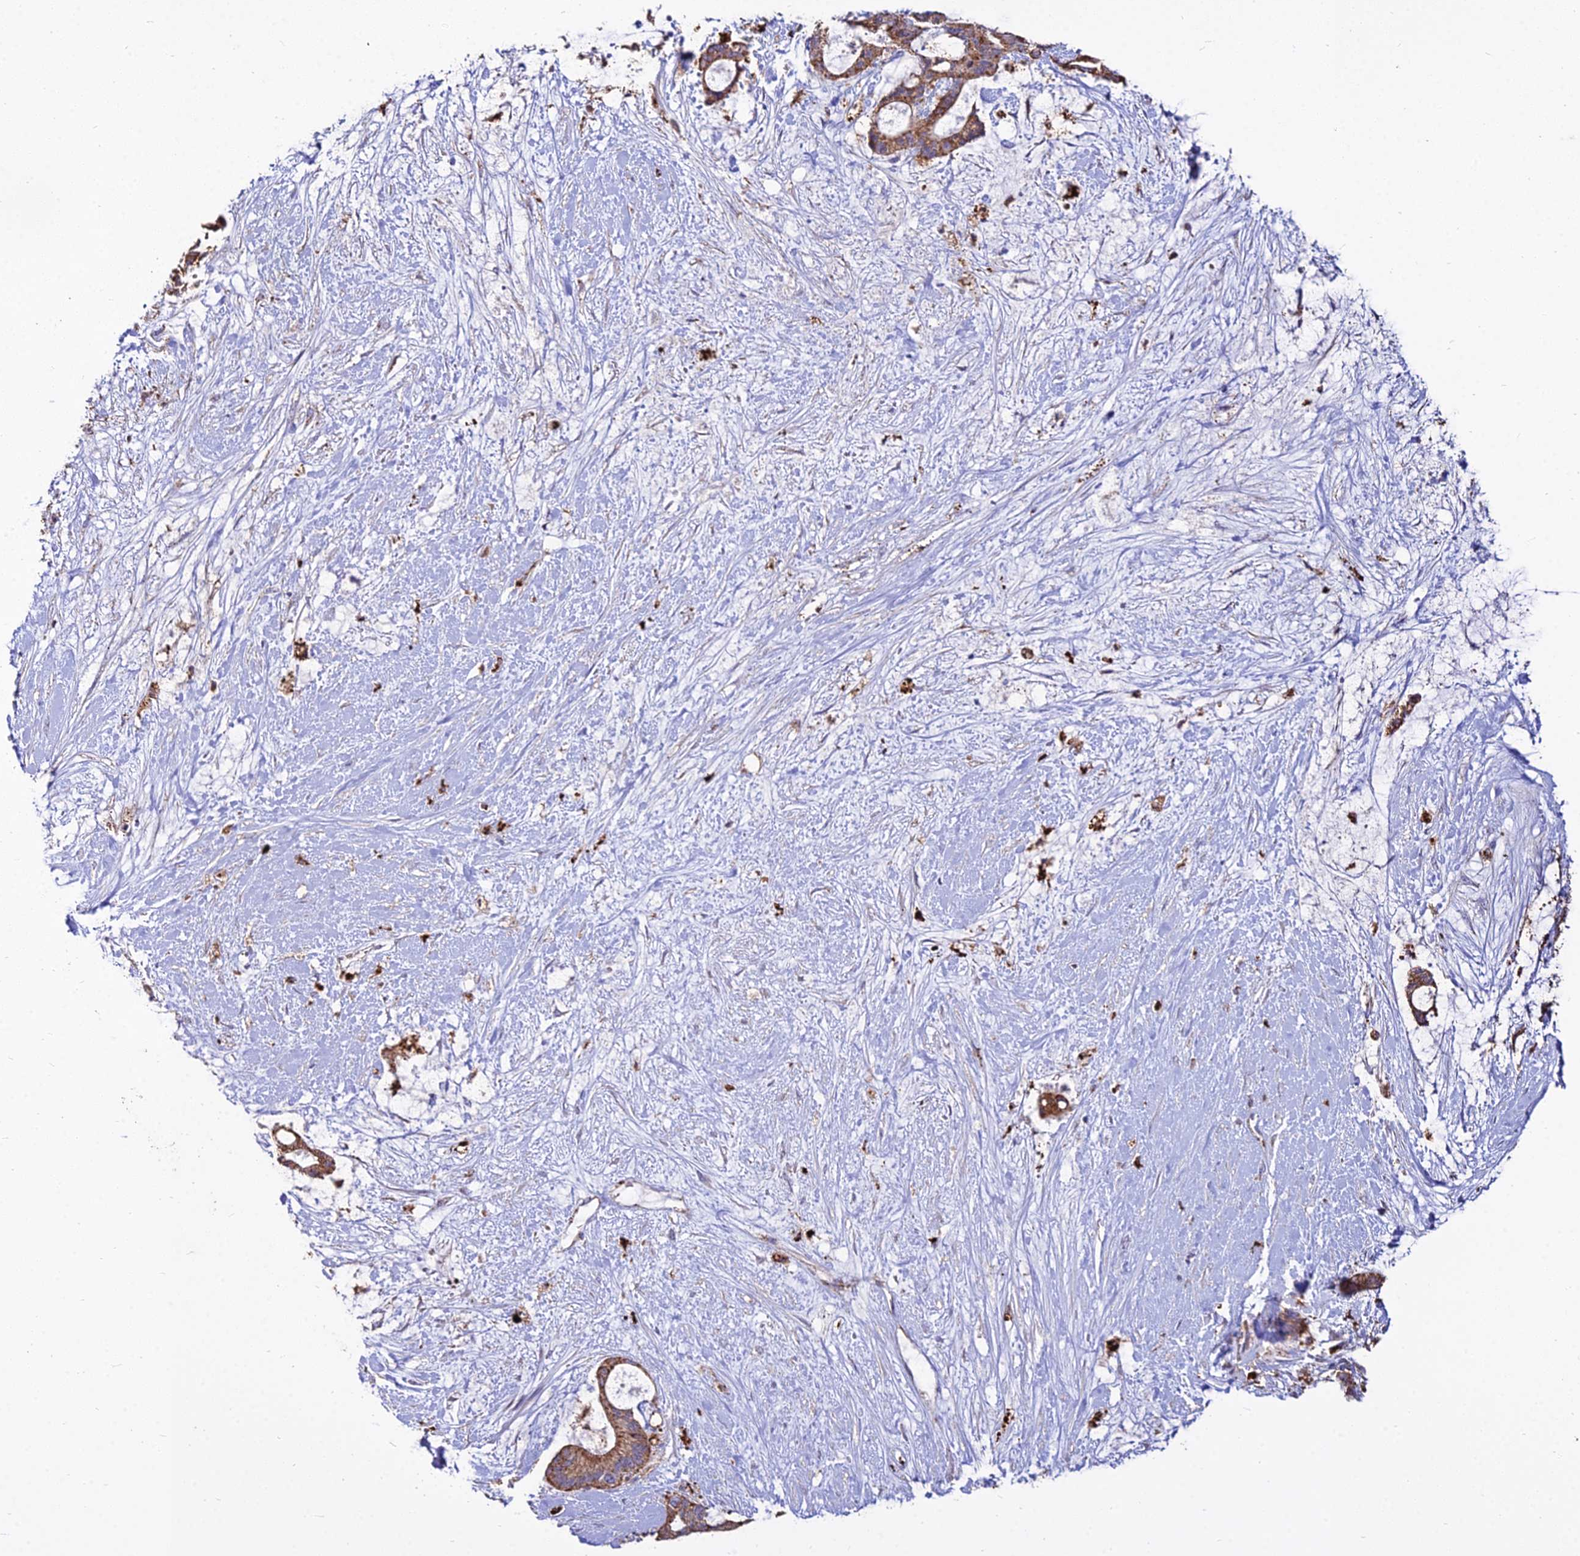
{"staining": {"intensity": "moderate", "quantity": ">75%", "location": "cytoplasmic/membranous"}, "tissue": "liver cancer", "cell_type": "Tumor cells", "image_type": "cancer", "snomed": [{"axis": "morphology", "description": "Normal tissue, NOS"}, {"axis": "morphology", "description": "Cholangiocarcinoma"}, {"axis": "topography", "description": "Liver"}, {"axis": "topography", "description": "Peripheral nerve tissue"}], "caption": "The image displays a brown stain indicating the presence of a protein in the cytoplasmic/membranous of tumor cells in liver cancer (cholangiocarcinoma). (DAB IHC with brightfield microscopy, high magnification).", "gene": "PNLIPRP3", "patient": {"sex": "female", "age": 73}}